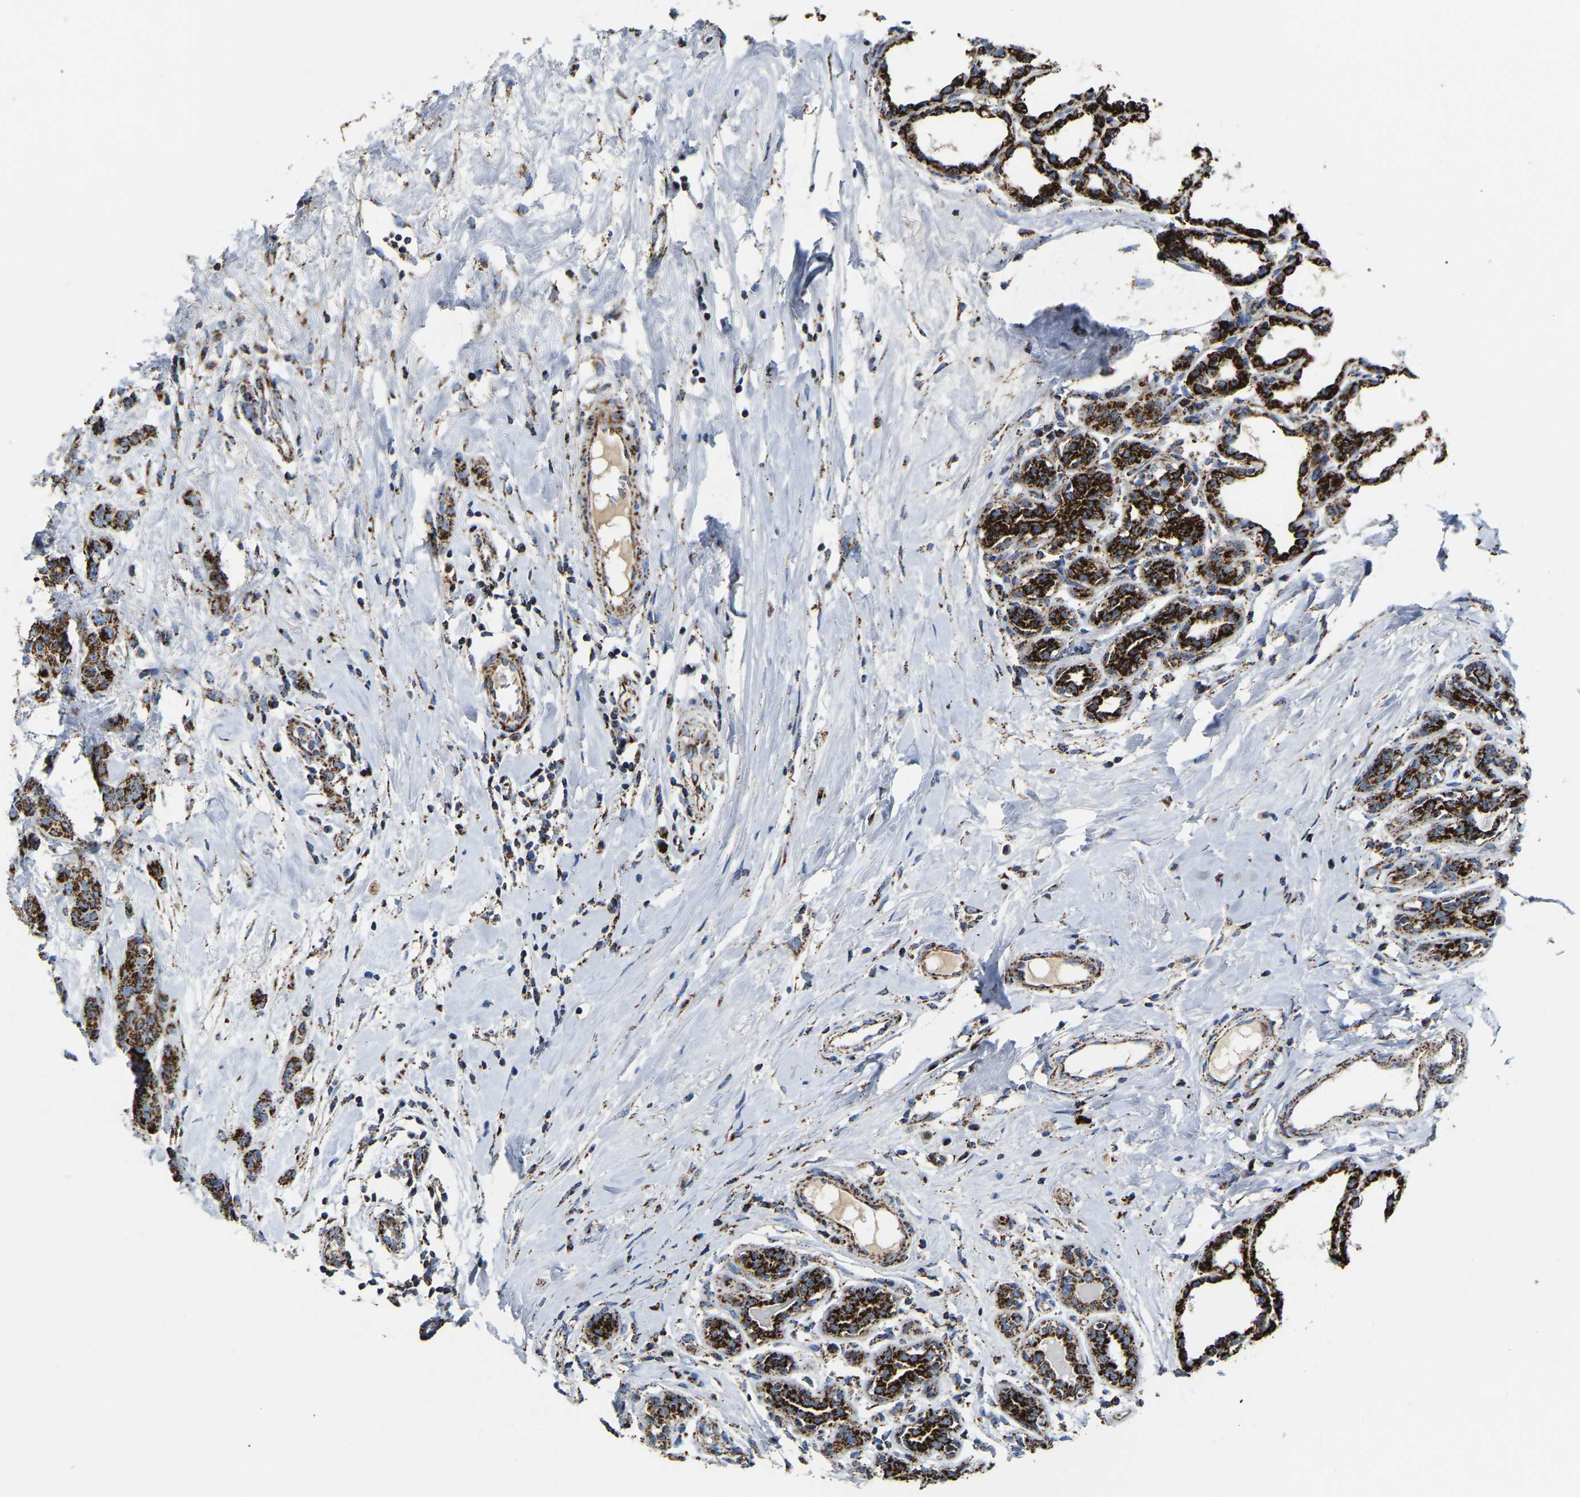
{"staining": {"intensity": "strong", "quantity": ">75%", "location": "cytoplasmic/membranous"}, "tissue": "breast cancer", "cell_type": "Tumor cells", "image_type": "cancer", "snomed": [{"axis": "morphology", "description": "Normal tissue, NOS"}, {"axis": "morphology", "description": "Duct carcinoma"}, {"axis": "topography", "description": "Breast"}], "caption": "Immunohistochemistry histopathology image of breast cancer stained for a protein (brown), which exhibits high levels of strong cytoplasmic/membranous positivity in approximately >75% of tumor cells.", "gene": "HIBADH", "patient": {"sex": "female", "age": 40}}